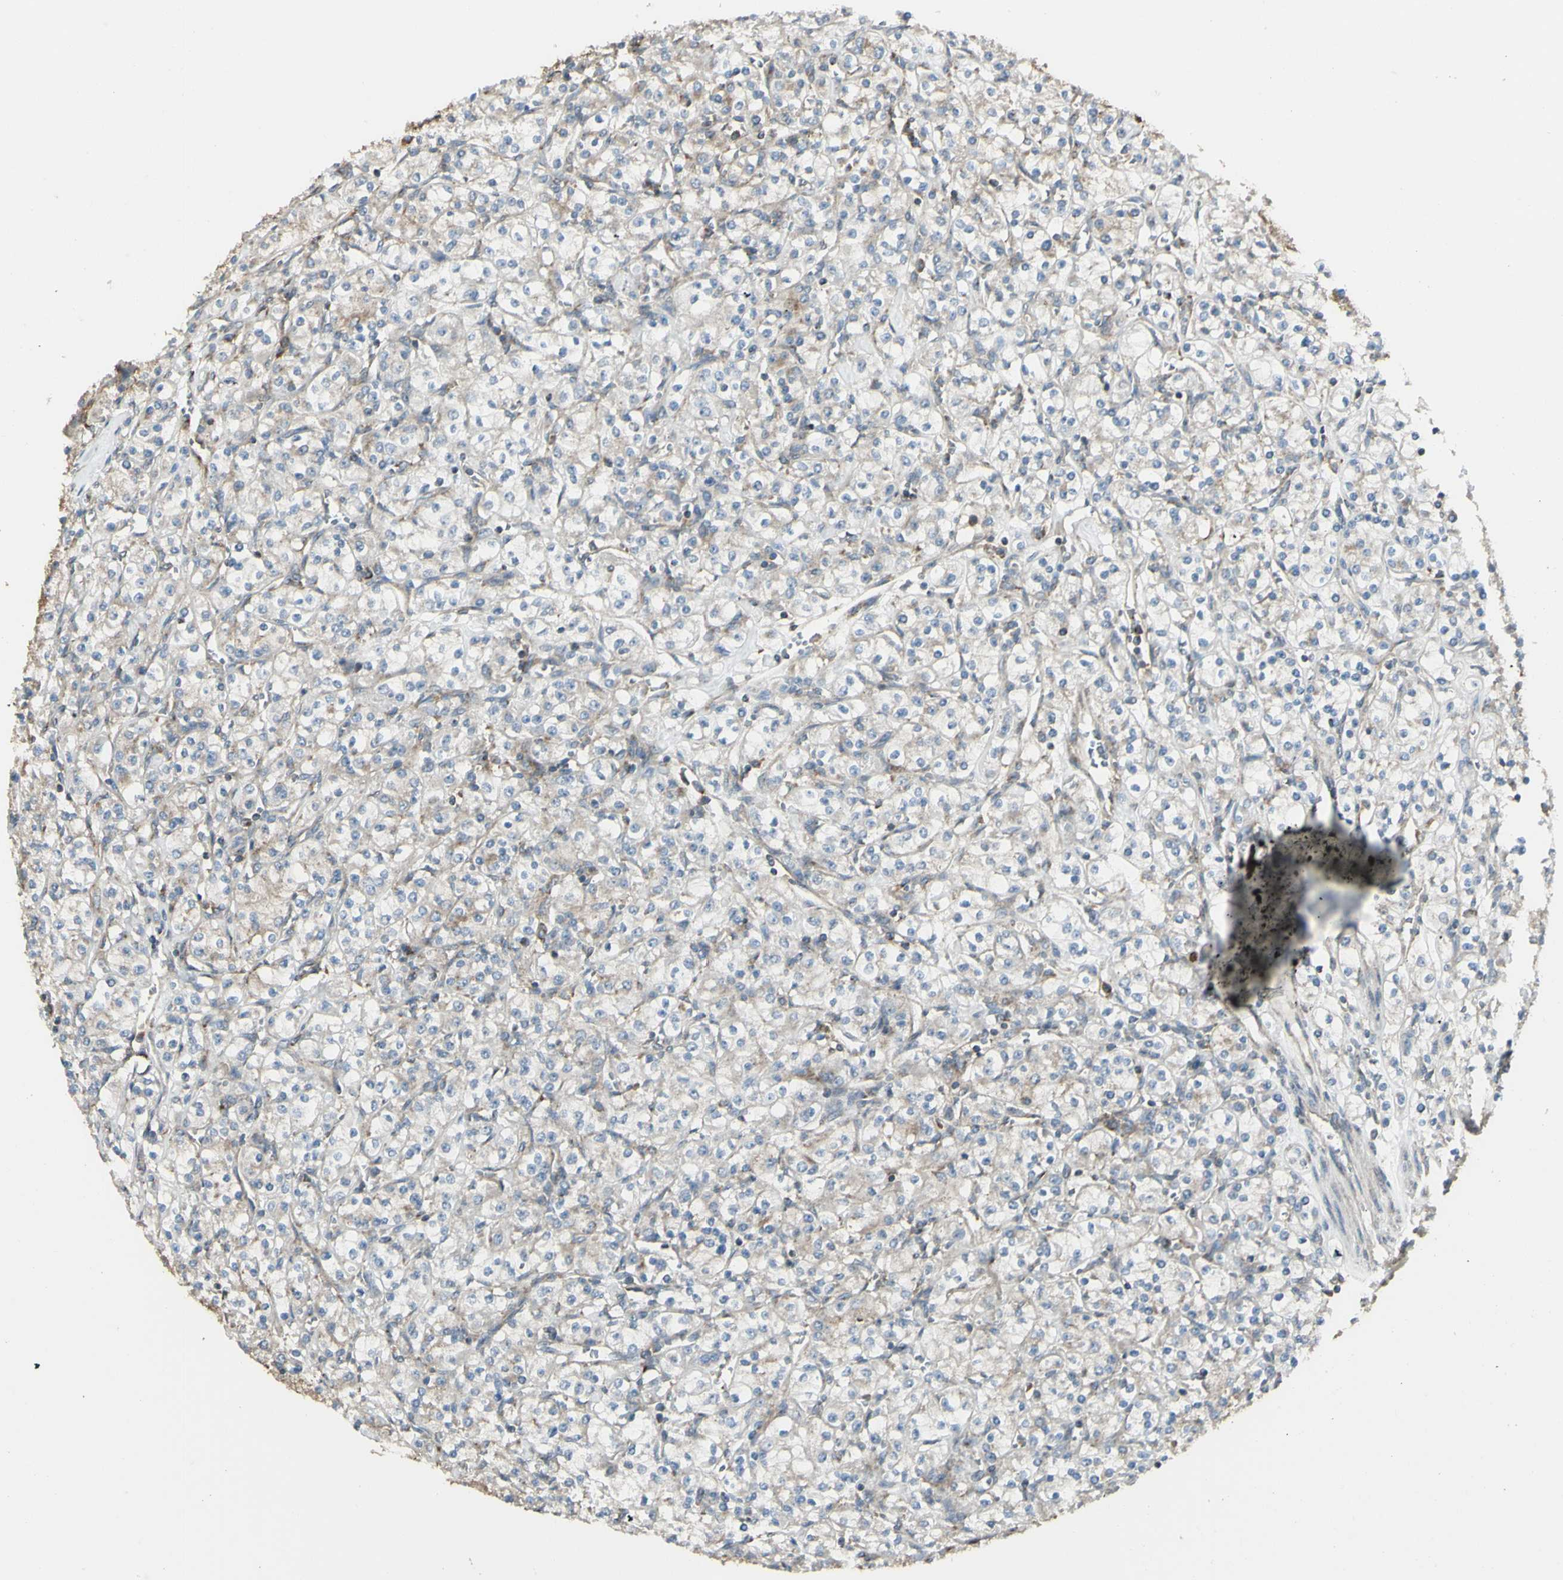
{"staining": {"intensity": "weak", "quantity": "25%-75%", "location": "cytoplasmic/membranous"}, "tissue": "renal cancer", "cell_type": "Tumor cells", "image_type": "cancer", "snomed": [{"axis": "morphology", "description": "Adenocarcinoma, NOS"}, {"axis": "topography", "description": "Kidney"}], "caption": "An immunohistochemistry micrograph of neoplastic tissue is shown. Protein staining in brown labels weak cytoplasmic/membranous positivity in renal cancer within tumor cells. (Brightfield microscopy of DAB IHC at high magnification).", "gene": "NAPA", "patient": {"sex": "male", "age": 77}}